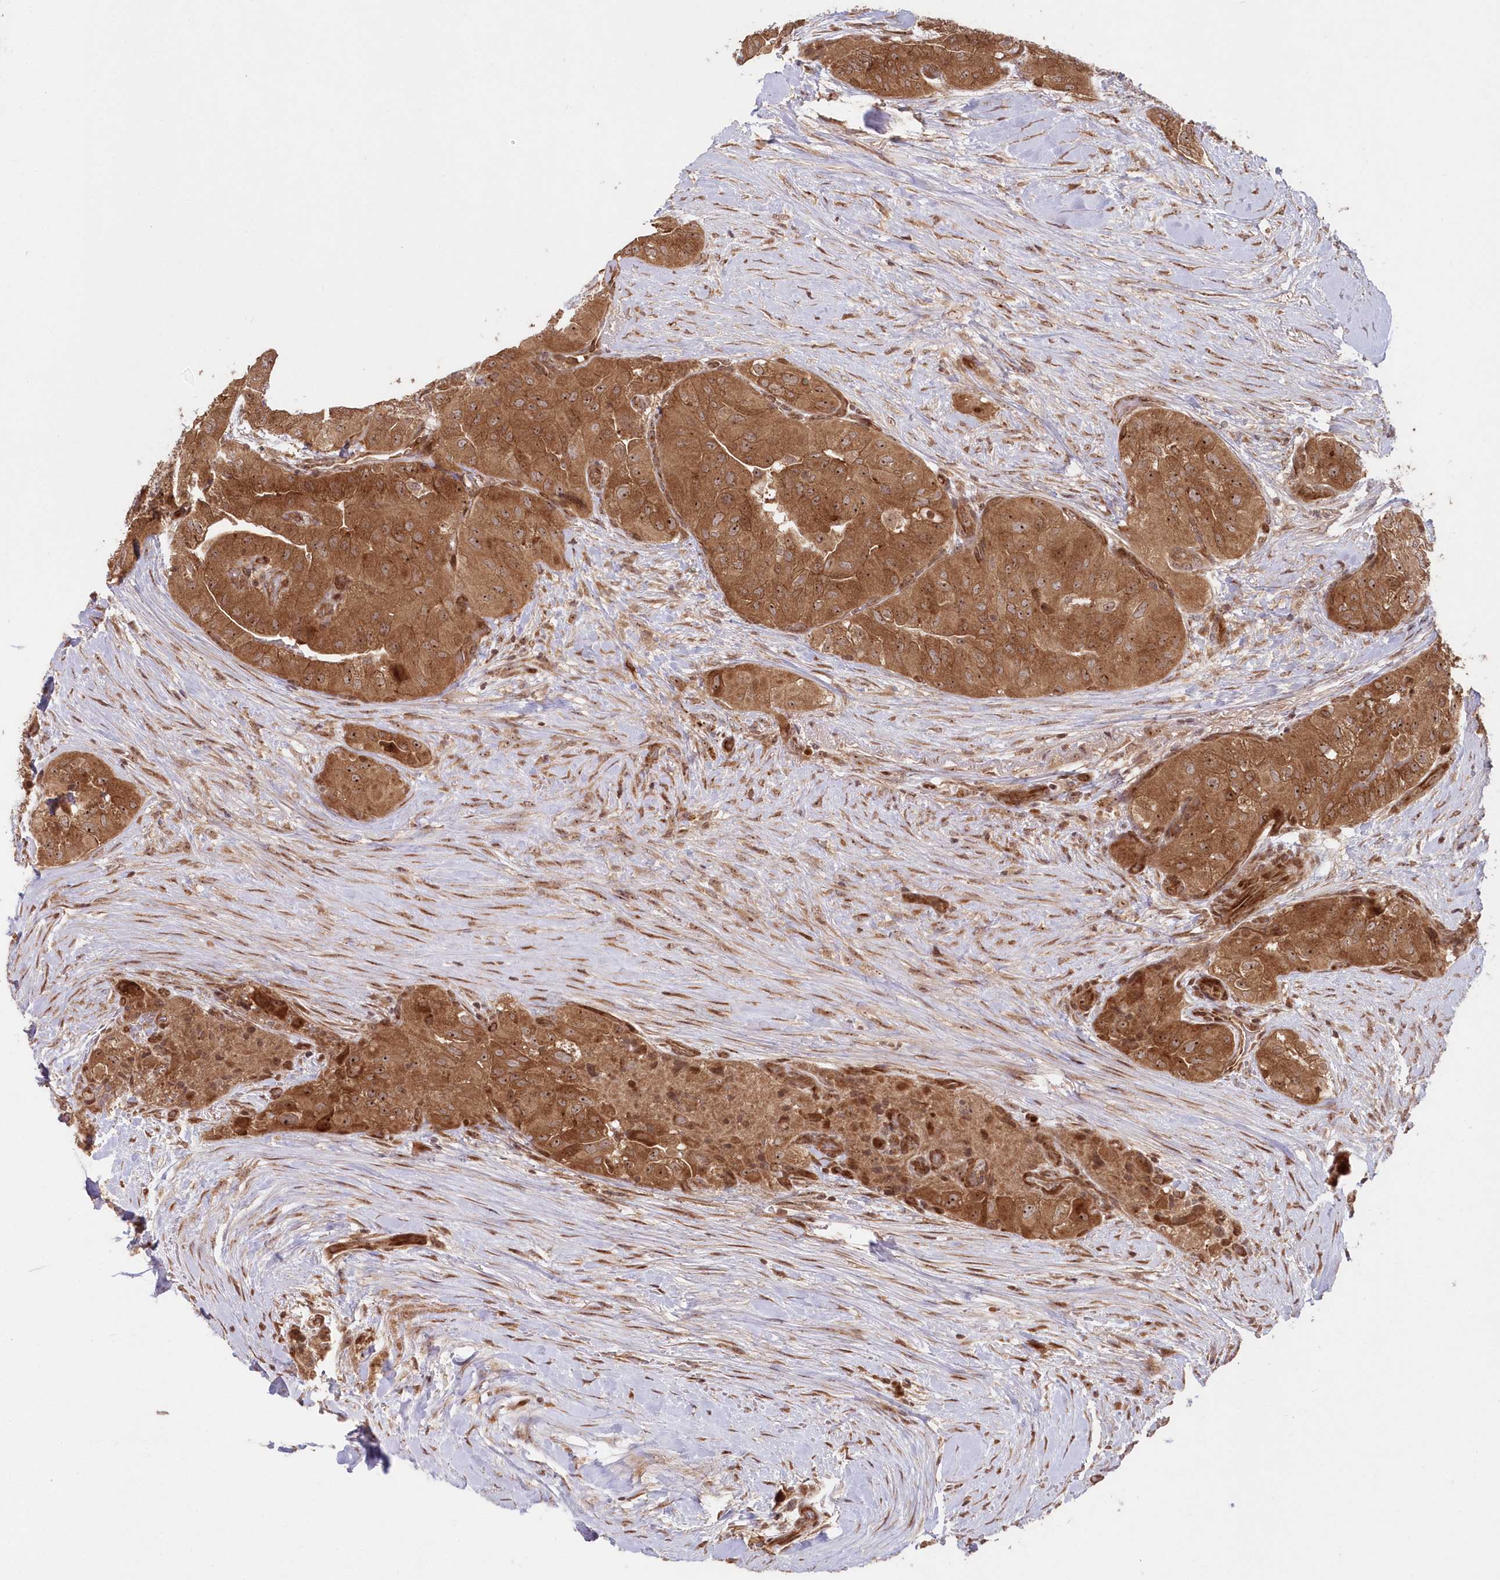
{"staining": {"intensity": "moderate", "quantity": ">75%", "location": "cytoplasmic/membranous,nuclear"}, "tissue": "thyroid cancer", "cell_type": "Tumor cells", "image_type": "cancer", "snomed": [{"axis": "morphology", "description": "Papillary adenocarcinoma, NOS"}, {"axis": "topography", "description": "Thyroid gland"}], "caption": "Thyroid cancer (papillary adenocarcinoma) tissue exhibits moderate cytoplasmic/membranous and nuclear expression in about >75% of tumor cells", "gene": "SERINC1", "patient": {"sex": "female", "age": 59}}